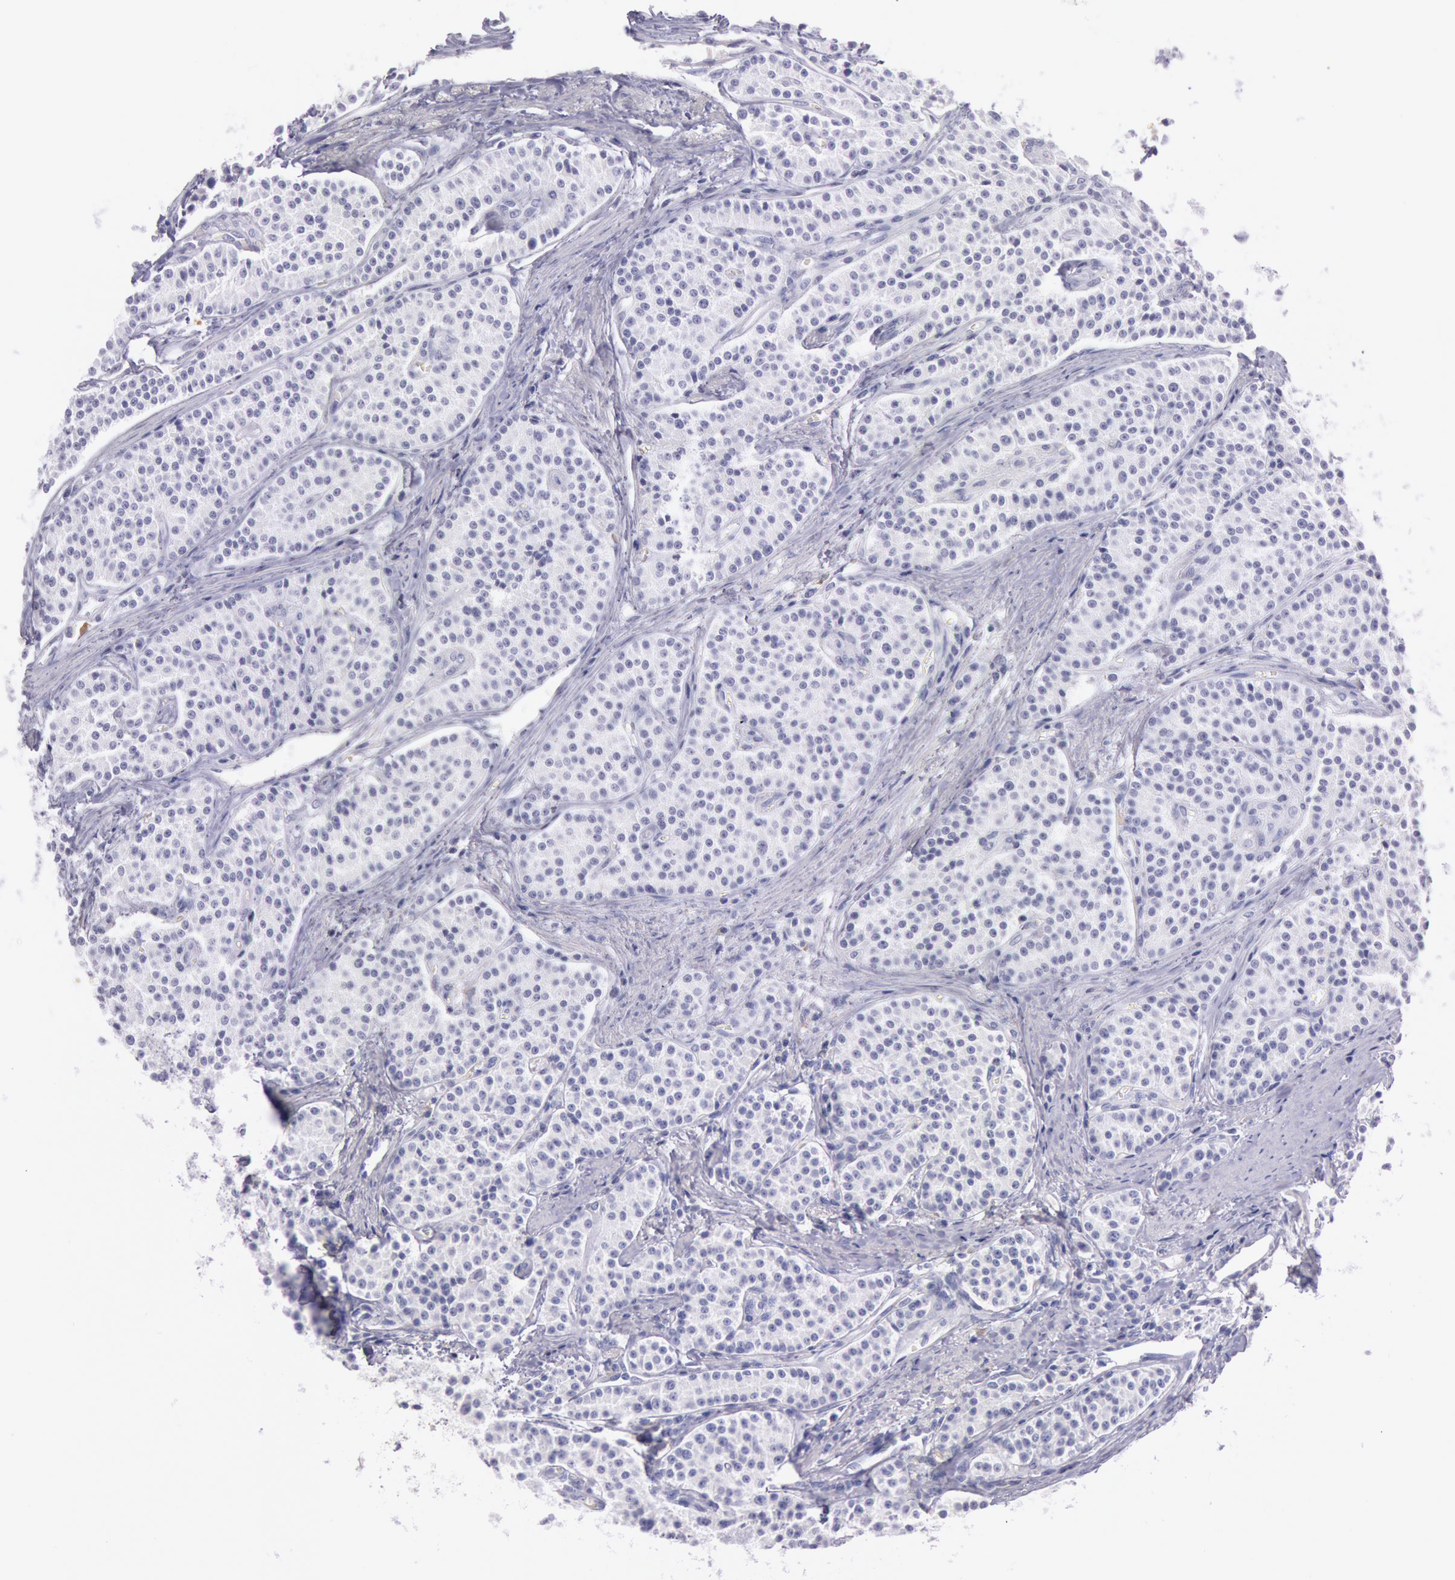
{"staining": {"intensity": "negative", "quantity": "none", "location": "none"}, "tissue": "carcinoid", "cell_type": "Tumor cells", "image_type": "cancer", "snomed": [{"axis": "morphology", "description": "Carcinoid, malignant, NOS"}, {"axis": "topography", "description": "Stomach"}], "caption": "Photomicrograph shows no significant protein staining in tumor cells of carcinoid.", "gene": "EGFR", "patient": {"sex": "female", "age": 76}}